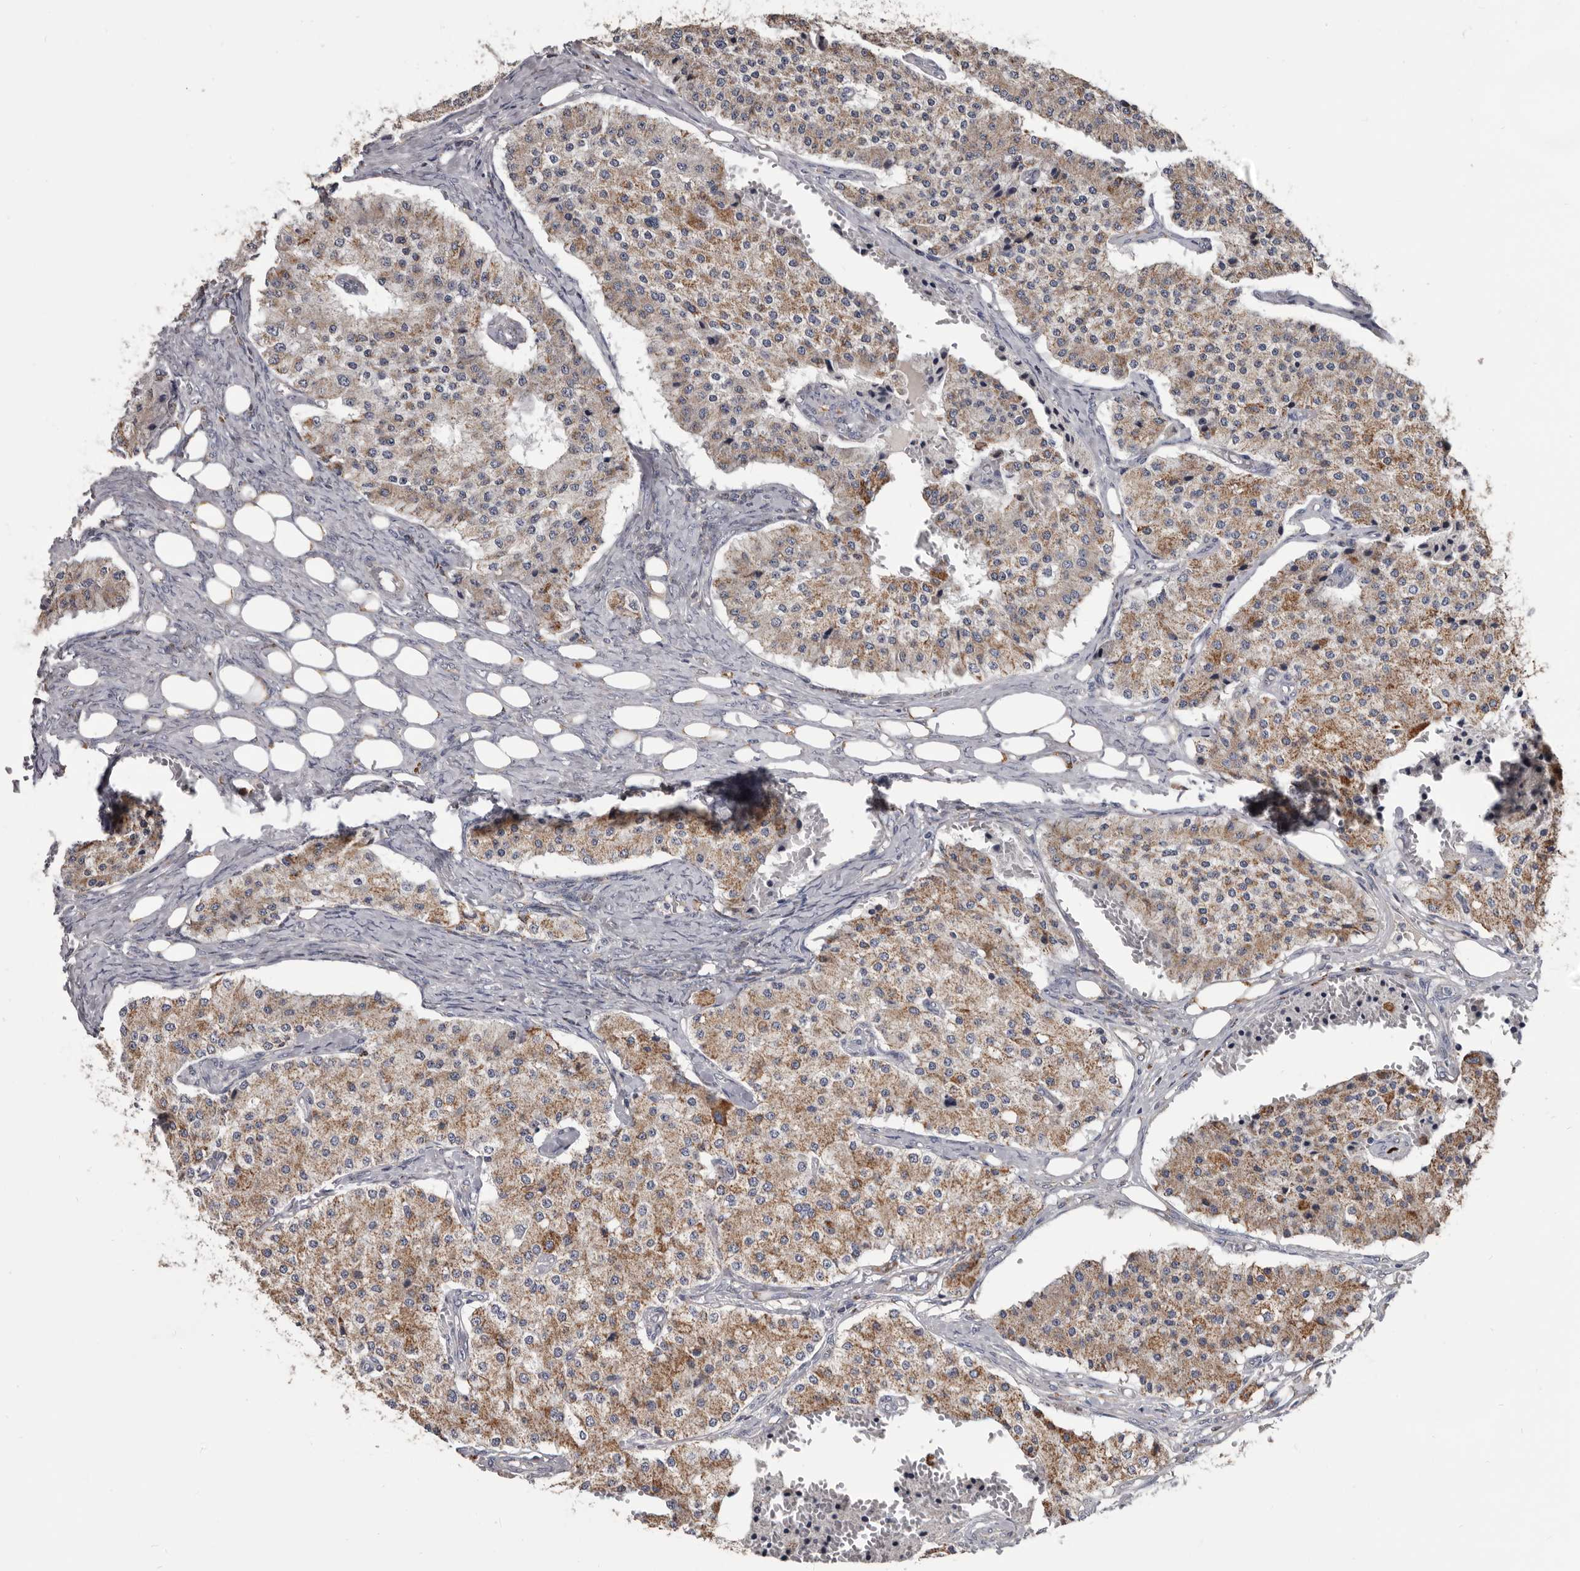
{"staining": {"intensity": "moderate", "quantity": ">75%", "location": "cytoplasmic/membranous"}, "tissue": "carcinoid", "cell_type": "Tumor cells", "image_type": "cancer", "snomed": [{"axis": "morphology", "description": "Carcinoid, malignant, NOS"}, {"axis": "topography", "description": "Colon"}], "caption": "Immunohistochemistry (IHC) of carcinoid (malignant) reveals medium levels of moderate cytoplasmic/membranous expression in about >75% of tumor cells.", "gene": "ALDH5A1", "patient": {"sex": "female", "age": 52}}